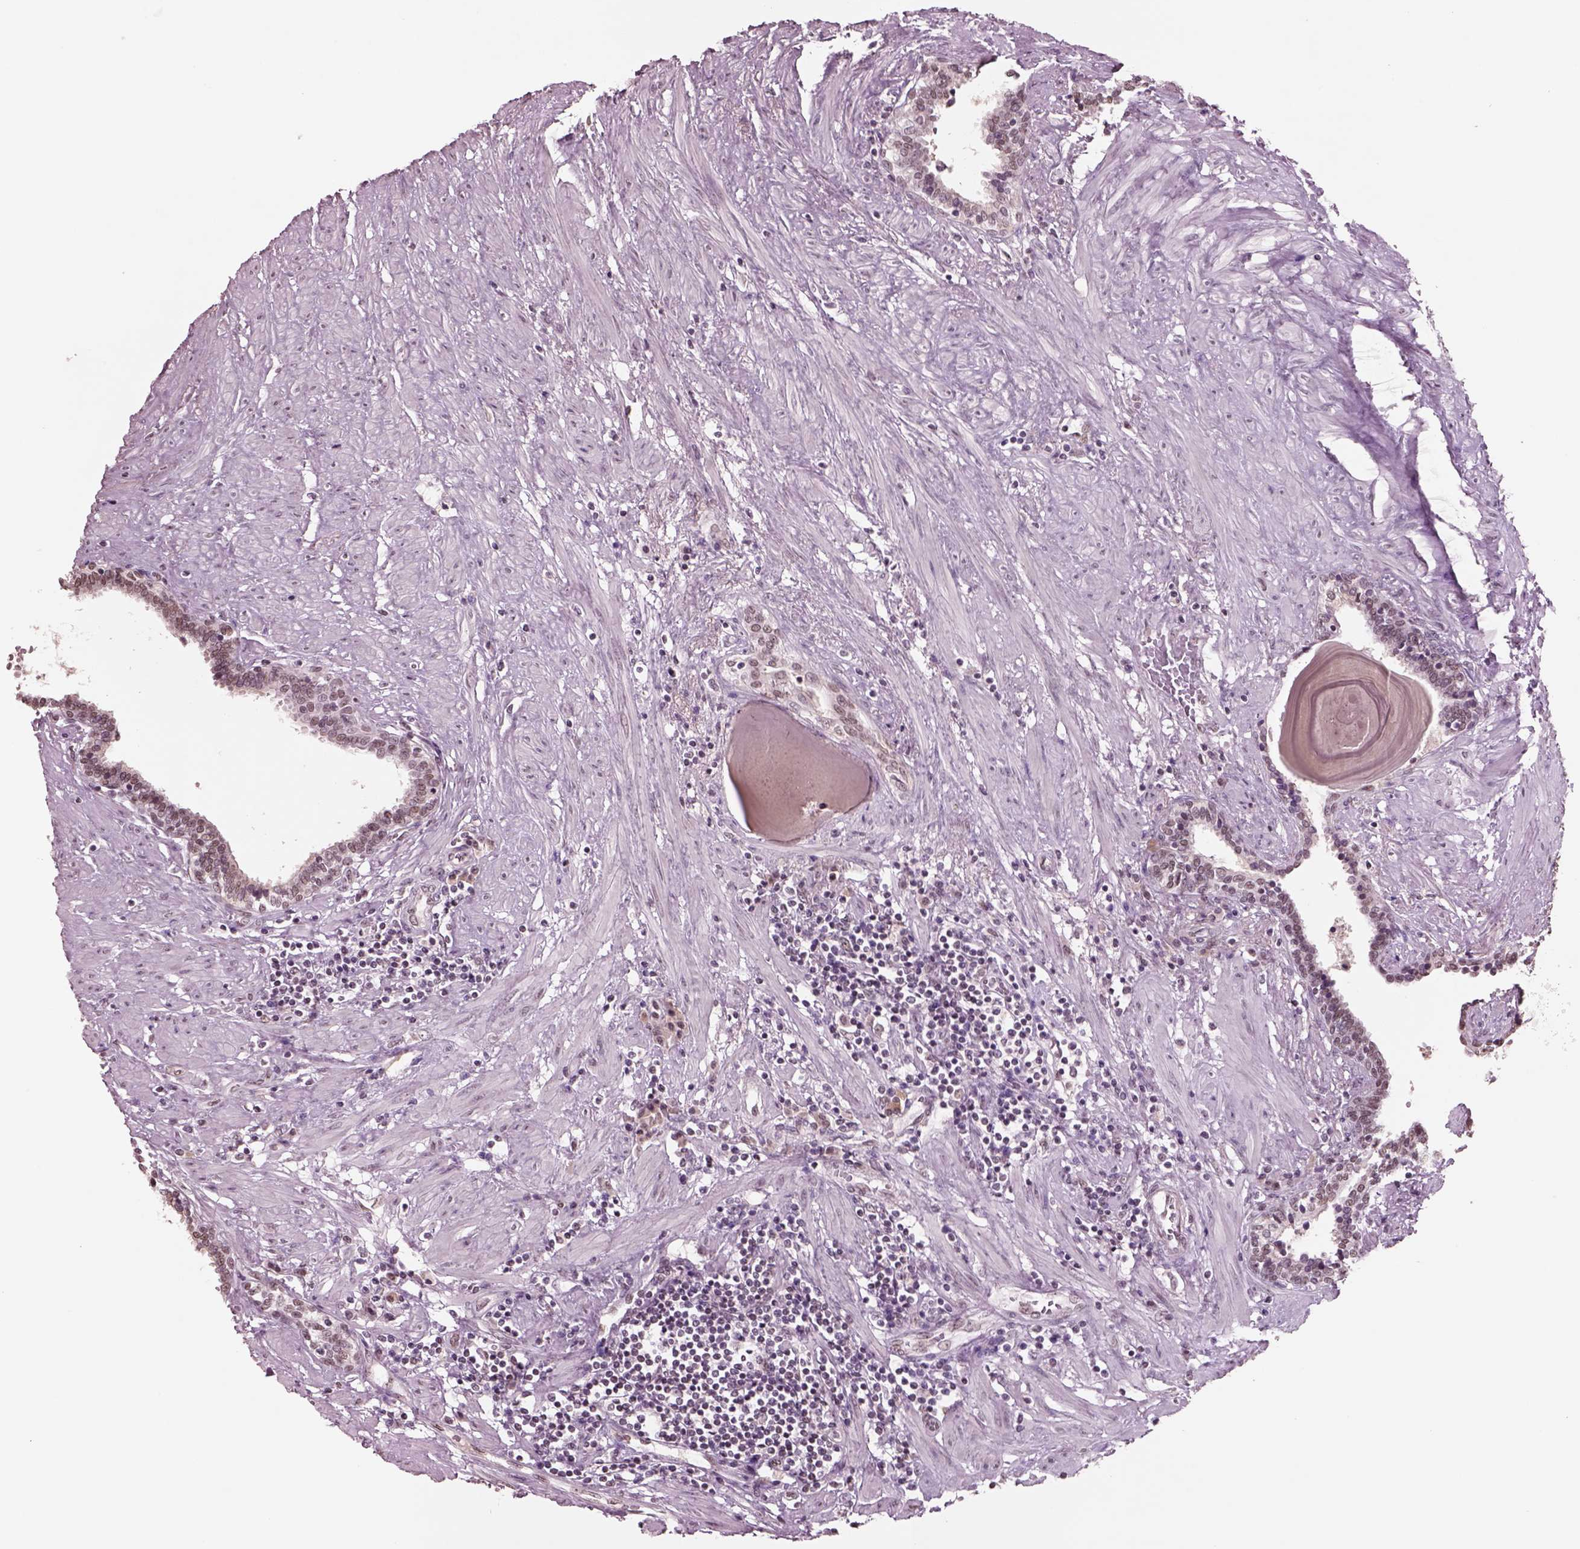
{"staining": {"intensity": "moderate", "quantity": ">75%", "location": "nuclear"}, "tissue": "prostate", "cell_type": "Glandular cells", "image_type": "normal", "snomed": [{"axis": "morphology", "description": "Normal tissue, NOS"}, {"axis": "topography", "description": "Prostate"}], "caption": "Protein analysis of unremarkable prostate shows moderate nuclear expression in approximately >75% of glandular cells. Nuclei are stained in blue.", "gene": "SEPHS1", "patient": {"sex": "male", "age": 55}}